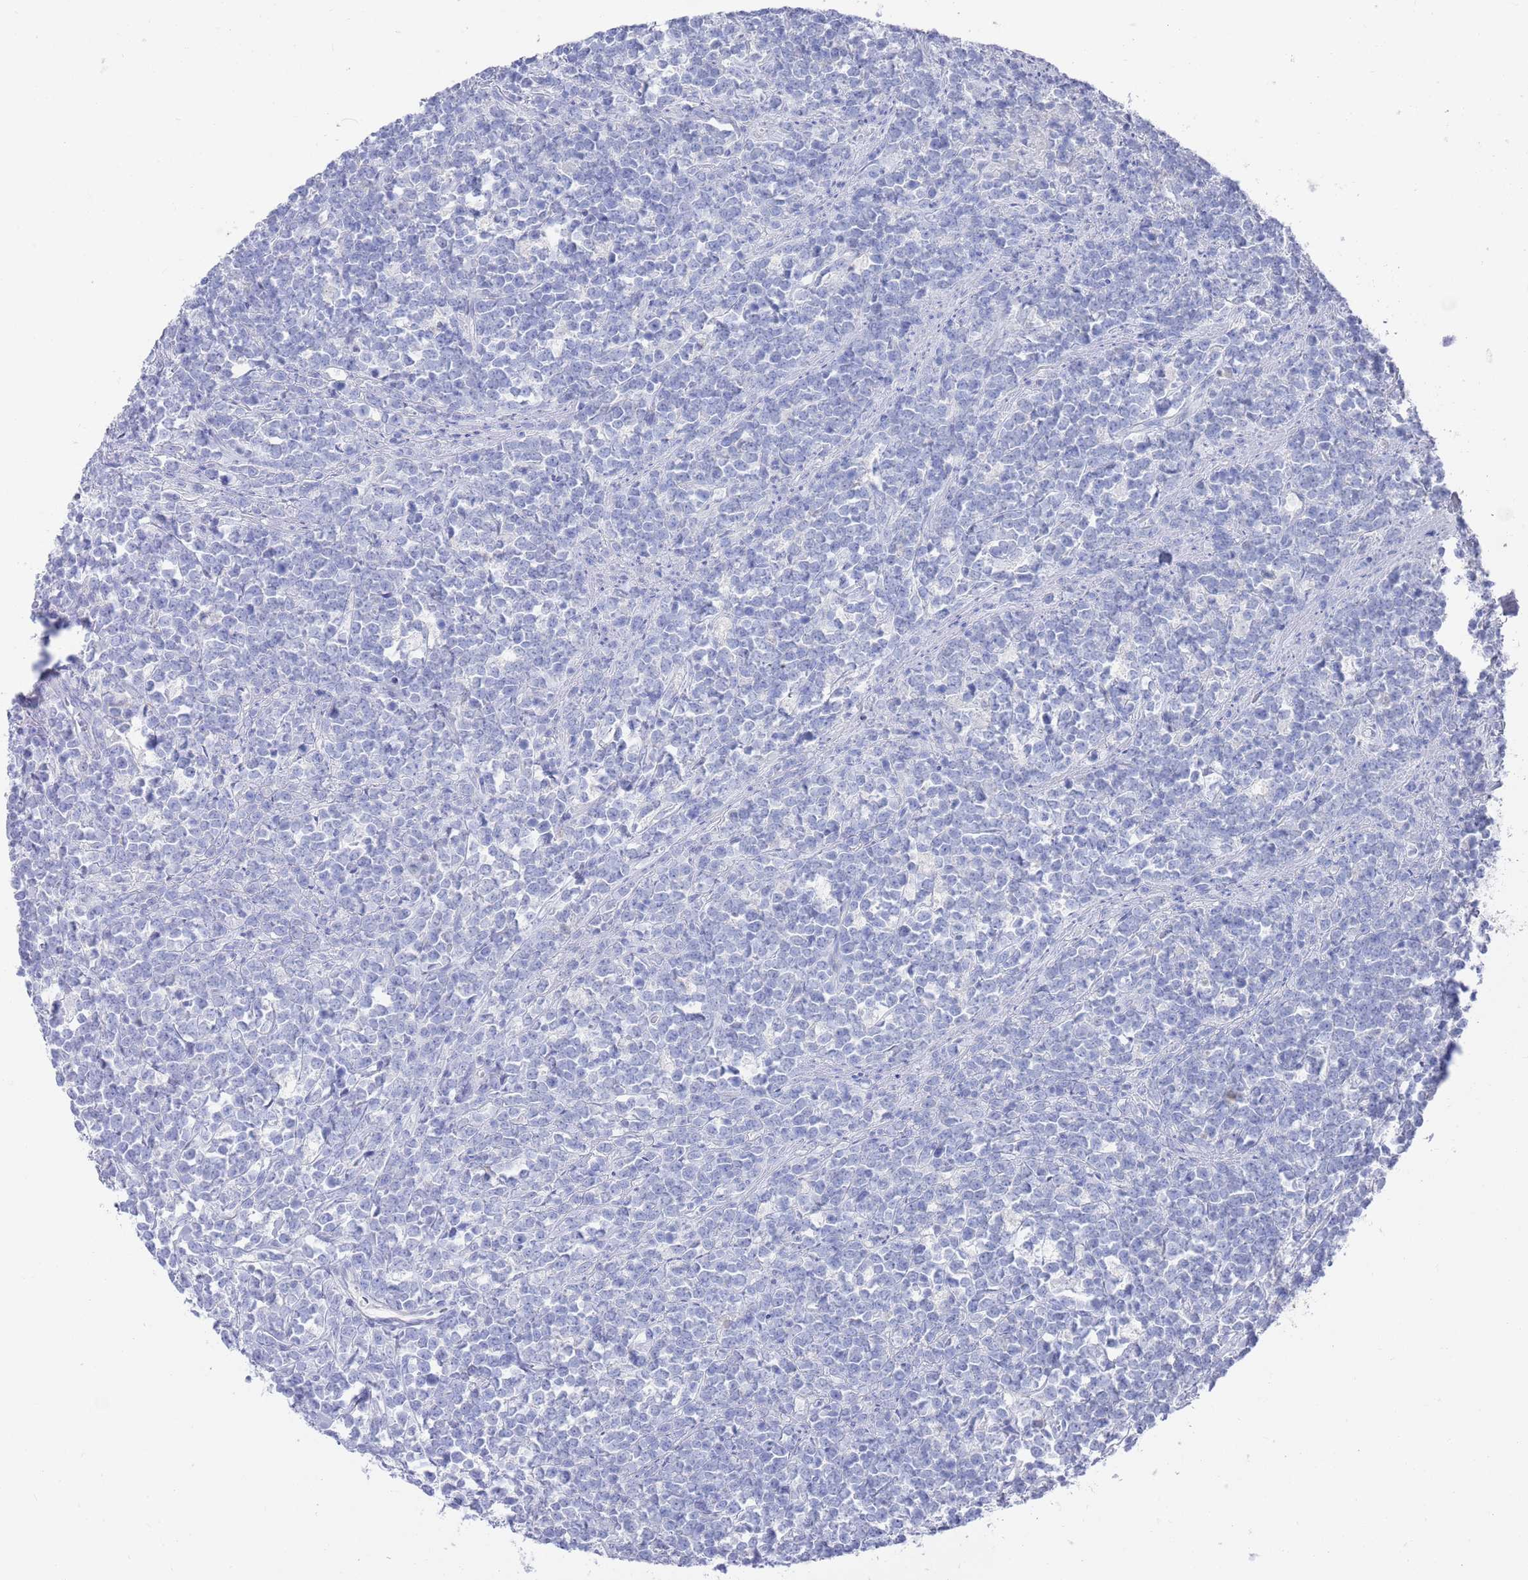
{"staining": {"intensity": "negative", "quantity": "none", "location": "none"}, "tissue": "lymphoma", "cell_type": "Tumor cells", "image_type": "cancer", "snomed": [{"axis": "morphology", "description": "Malignant lymphoma, non-Hodgkin's type, High grade"}, {"axis": "topography", "description": "Small intestine"}, {"axis": "topography", "description": "Colon"}], "caption": "IHC photomicrograph of neoplastic tissue: human malignant lymphoma, non-Hodgkin's type (high-grade) stained with DAB (3,3'-diaminobenzidine) exhibits no significant protein expression in tumor cells.", "gene": "MTMR2", "patient": {"sex": "male", "age": 8}}